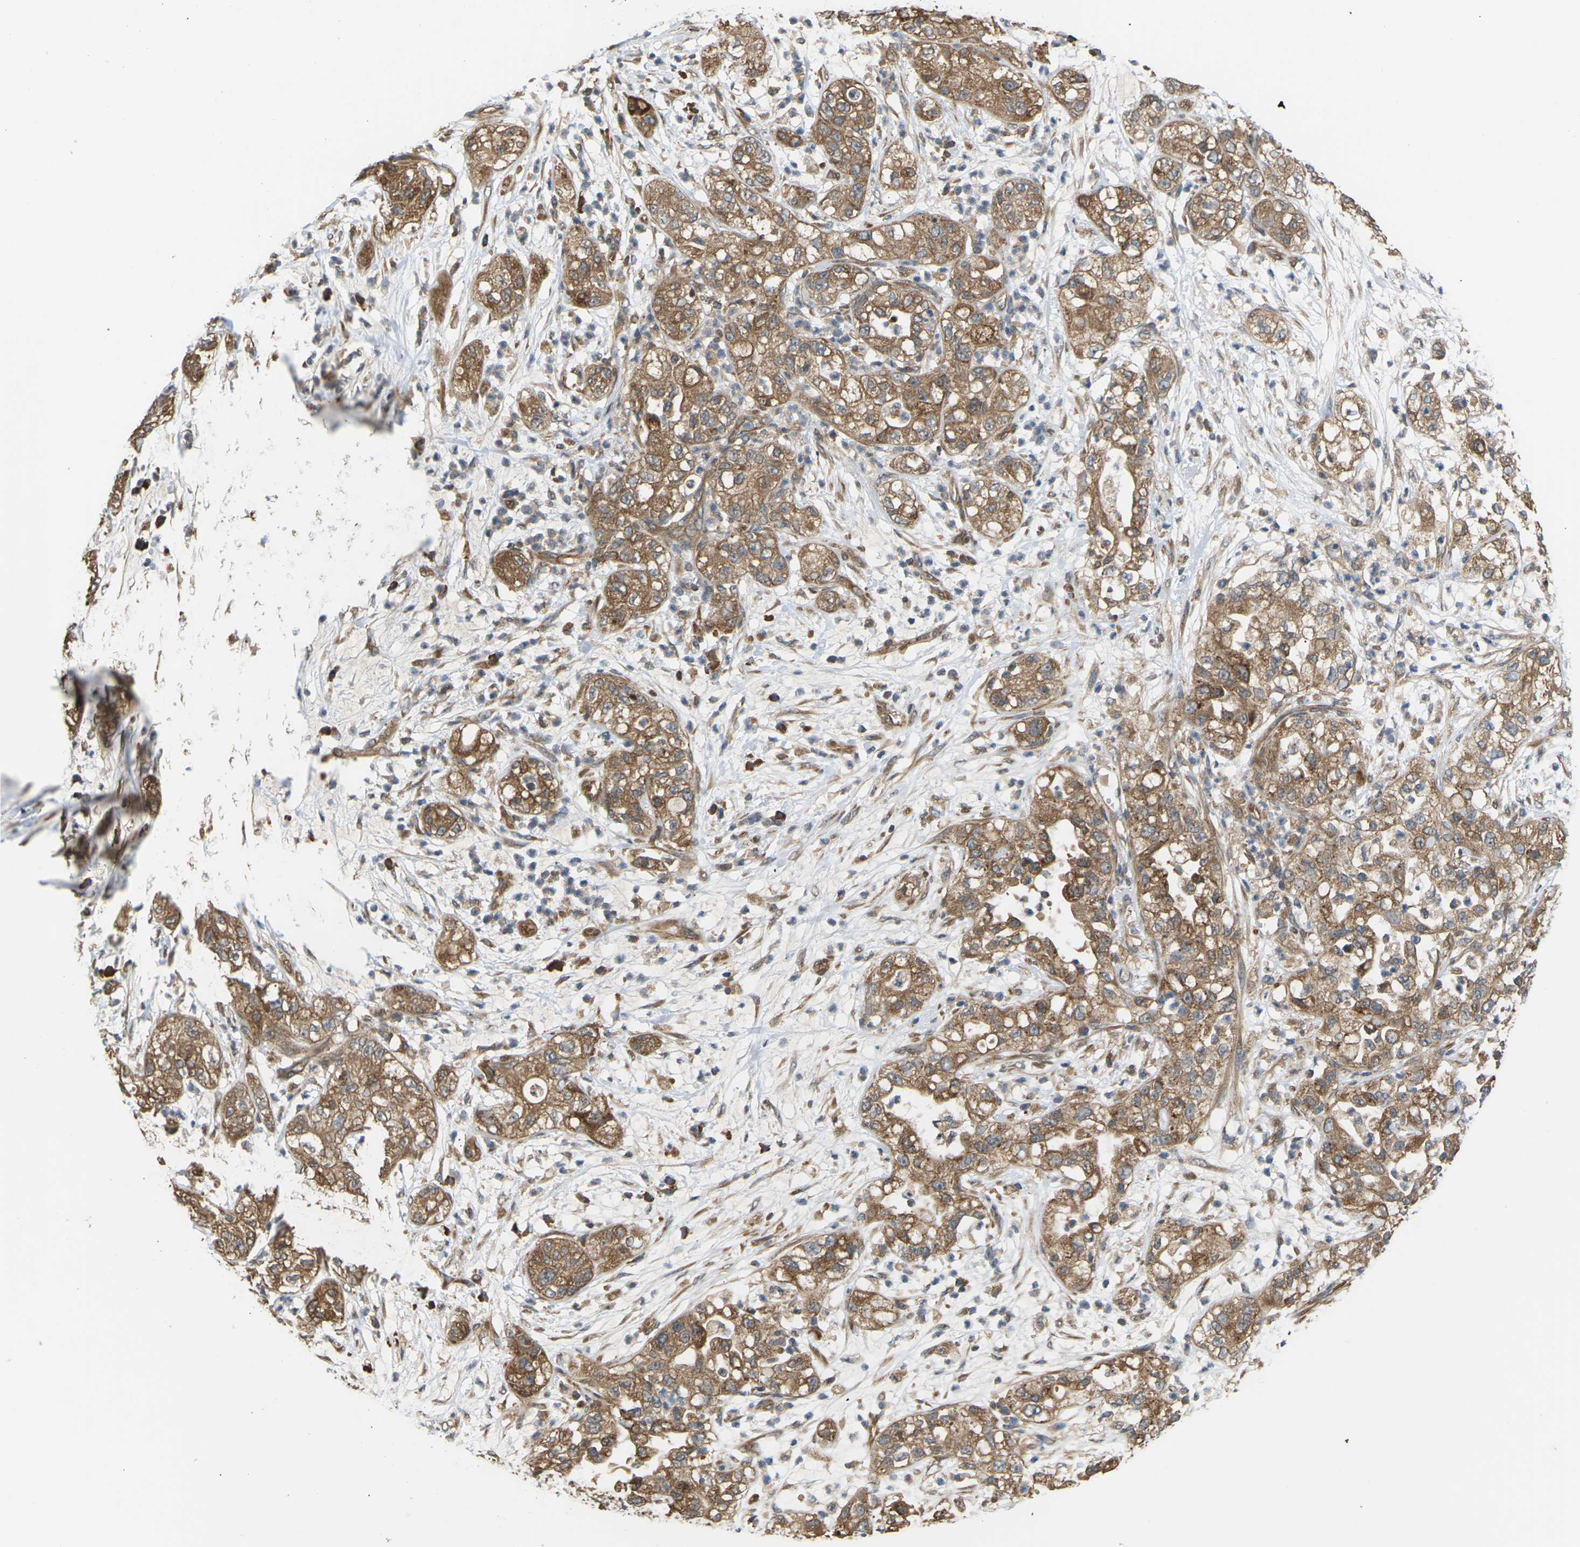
{"staining": {"intensity": "moderate", "quantity": ">75%", "location": "cytoplasmic/membranous"}, "tissue": "pancreatic cancer", "cell_type": "Tumor cells", "image_type": "cancer", "snomed": [{"axis": "morphology", "description": "Adenocarcinoma, NOS"}, {"axis": "topography", "description": "Pancreas"}], "caption": "A brown stain highlights moderate cytoplasmic/membranous positivity of a protein in human adenocarcinoma (pancreatic) tumor cells.", "gene": "NRAS", "patient": {"sex": "female", "age": 78}}